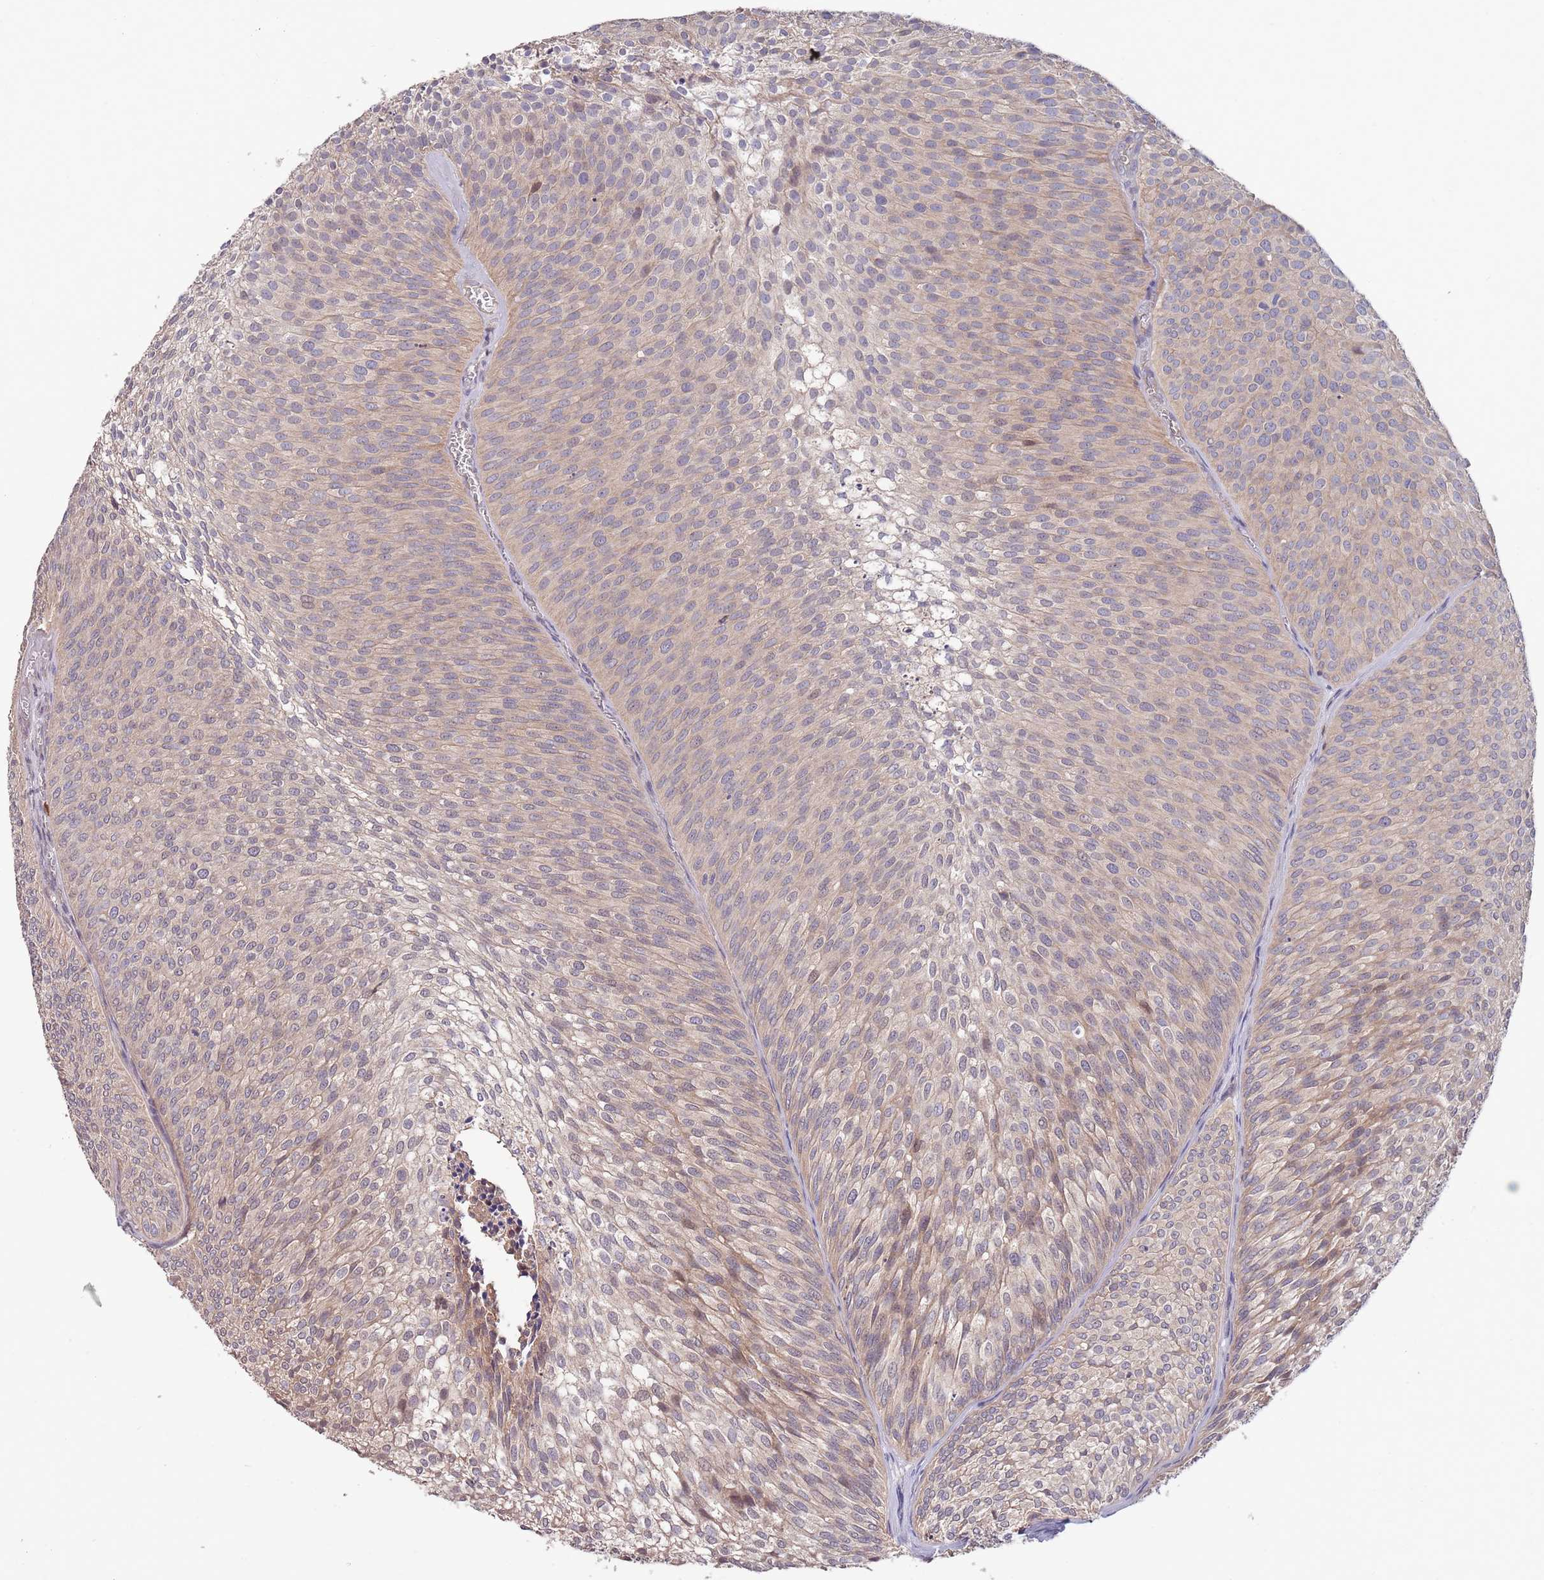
{"staining": {"intensity": "weak", "quantity": ">75%", "location": "cytoplasmic/membranous"}, "tissue": "urothelial cancer", "cell_type": "Tumor cells", "image_type": "cancer", "snomed": [{"axis": "morphology", "description": "Urothelial carcinoma, Low grade"}, {"axis": "topography", "description": "Urinary bladder"}], "caption": "Protein analysis of urothelial cancer tissue exhibits weak cytoplasmic/membranous positivity in about >75% of tumor cells.", "gene": "MARVELD2", "patient": {"sex": "male", "age": 91}}